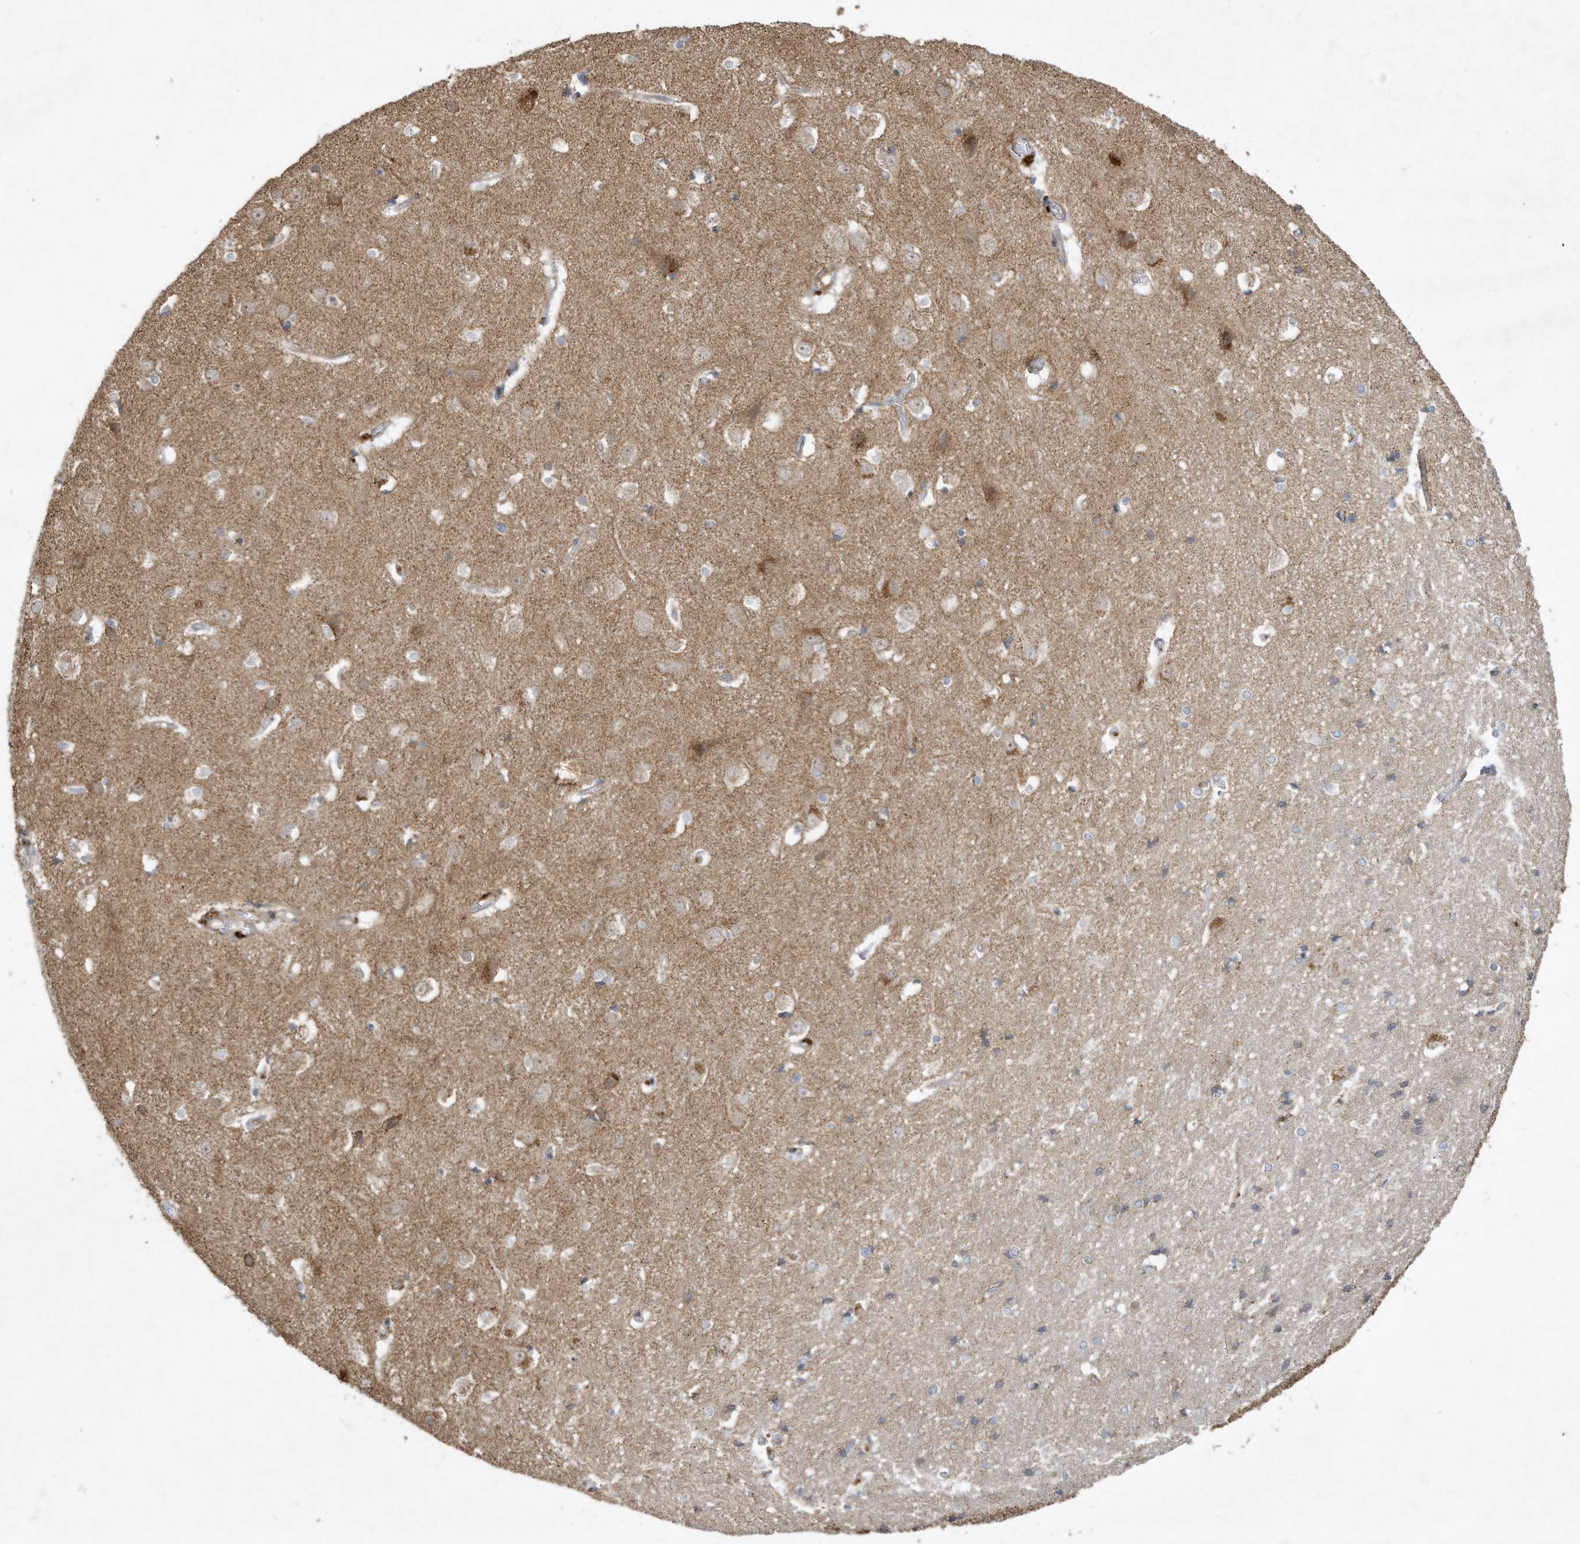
{"staining": {"intensity": "weak", "quantity": "25%-75%", "location": "cytoplasmic/membranous"}, "tissue": "cerebral cortex", "cell_type": "Endothelial cells", "image_type": "normal", "snomed": [{"axis": "morphology", "description": "Normal tissue, NOS"}, {"axis": "topography", "description": "Cerebral cortex"}], "caption": "IHC image of benign cerebral cortex stained for a protein (brown), which shows low levels of weak cytoplasmic/membranous expression in approximately 25%-75% of endothelial cells.", "gene": "C2orf74", "patient": {"sex": "male", "age": 54}}